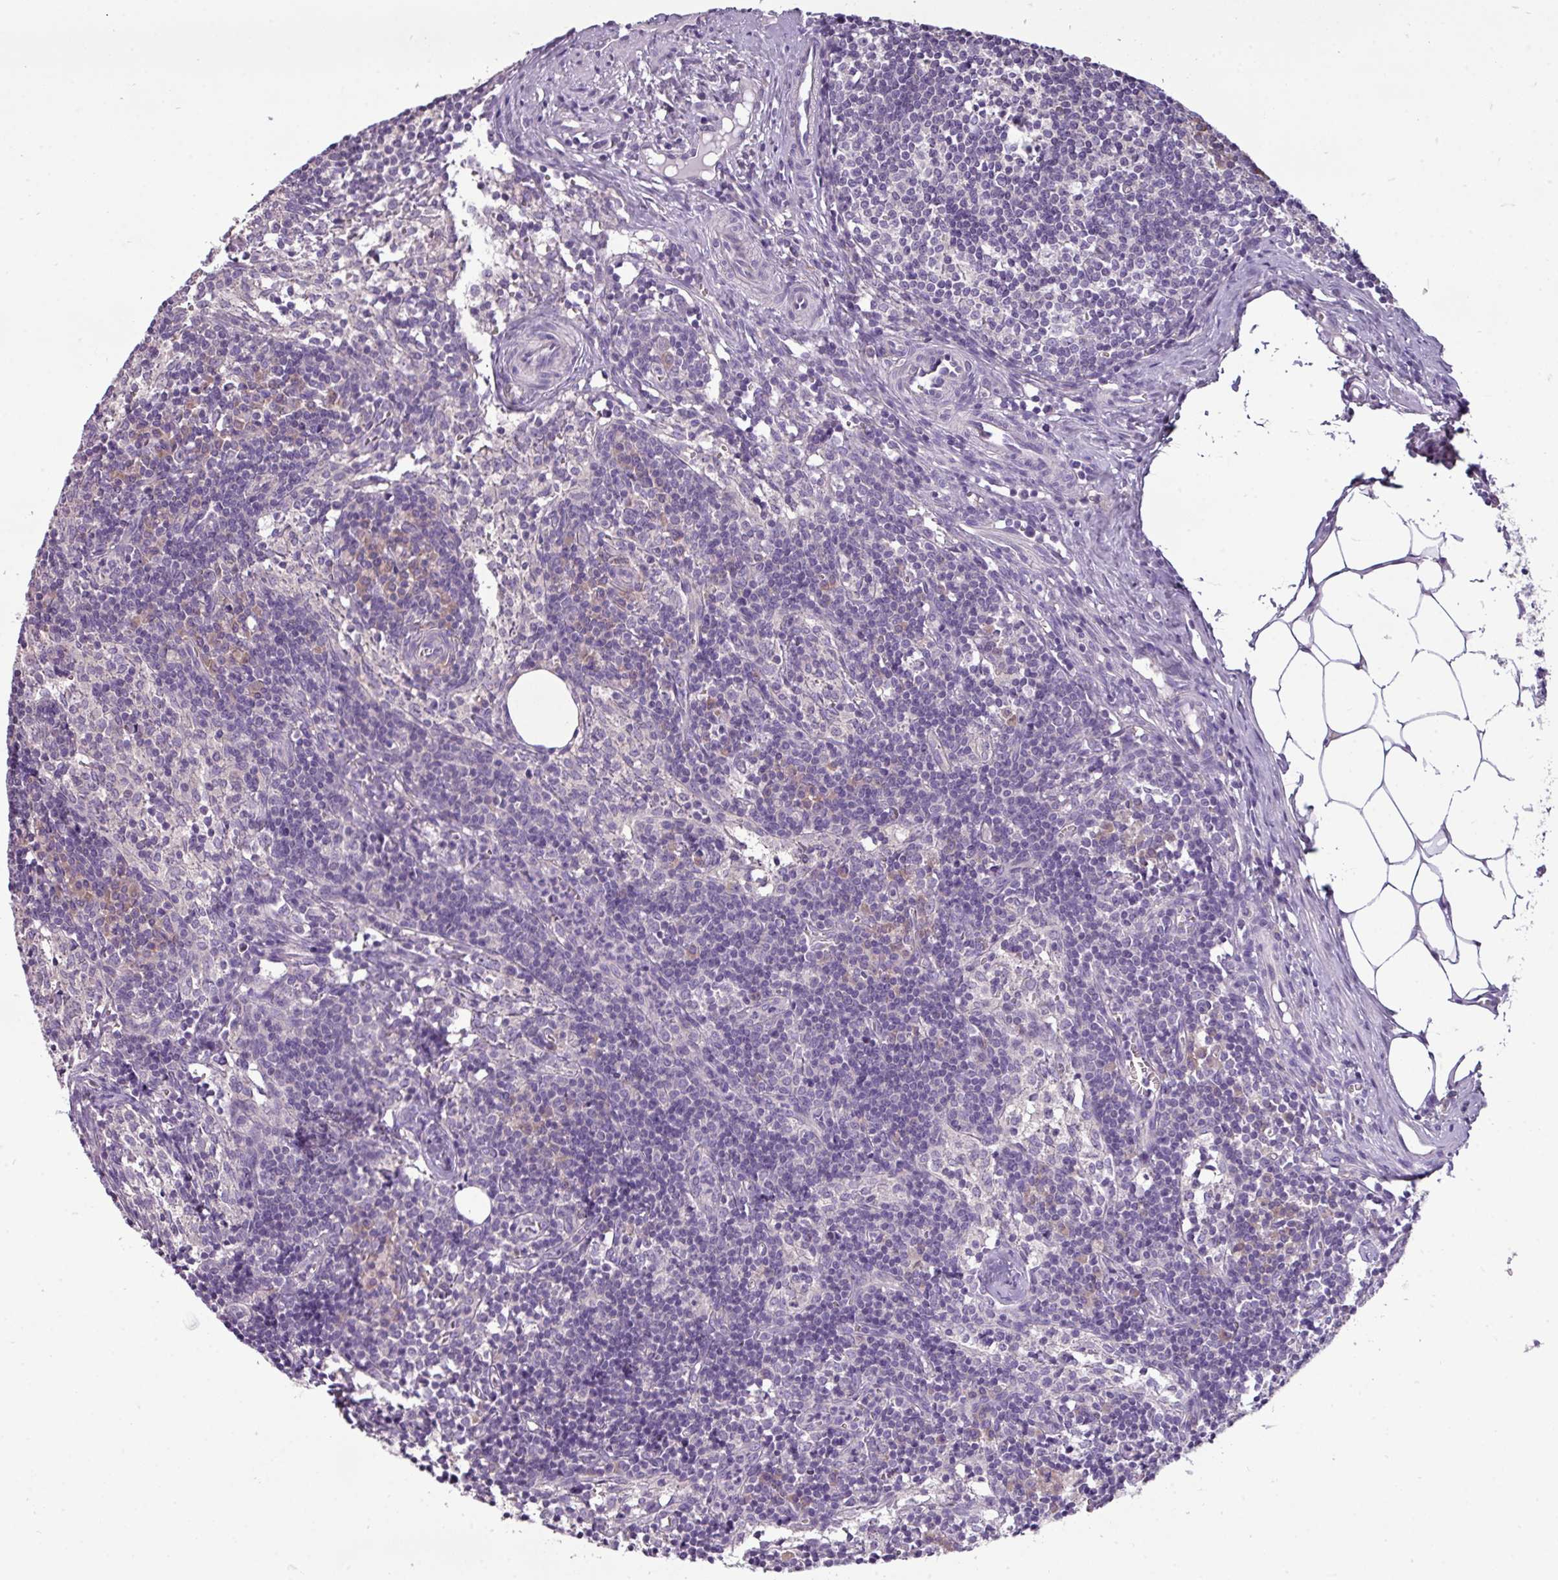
{"staining": {"intensity": "negative", "quantity": "none", "location": "none"}, "tissue": "lymph node", "cell_type": "Germinal center cells", "image_type": "normal", "snomed": [{"axis": "morphology", "description": "Normal tissue, NOS"}, {"axis": "topography", "description": "Lymph node"}], "caption": "Lymph node stained for a protein using IHC shows no expression germinal center cells.", "gene": "DNAAF9", "patient": {"sex": "female", "age": 30}}